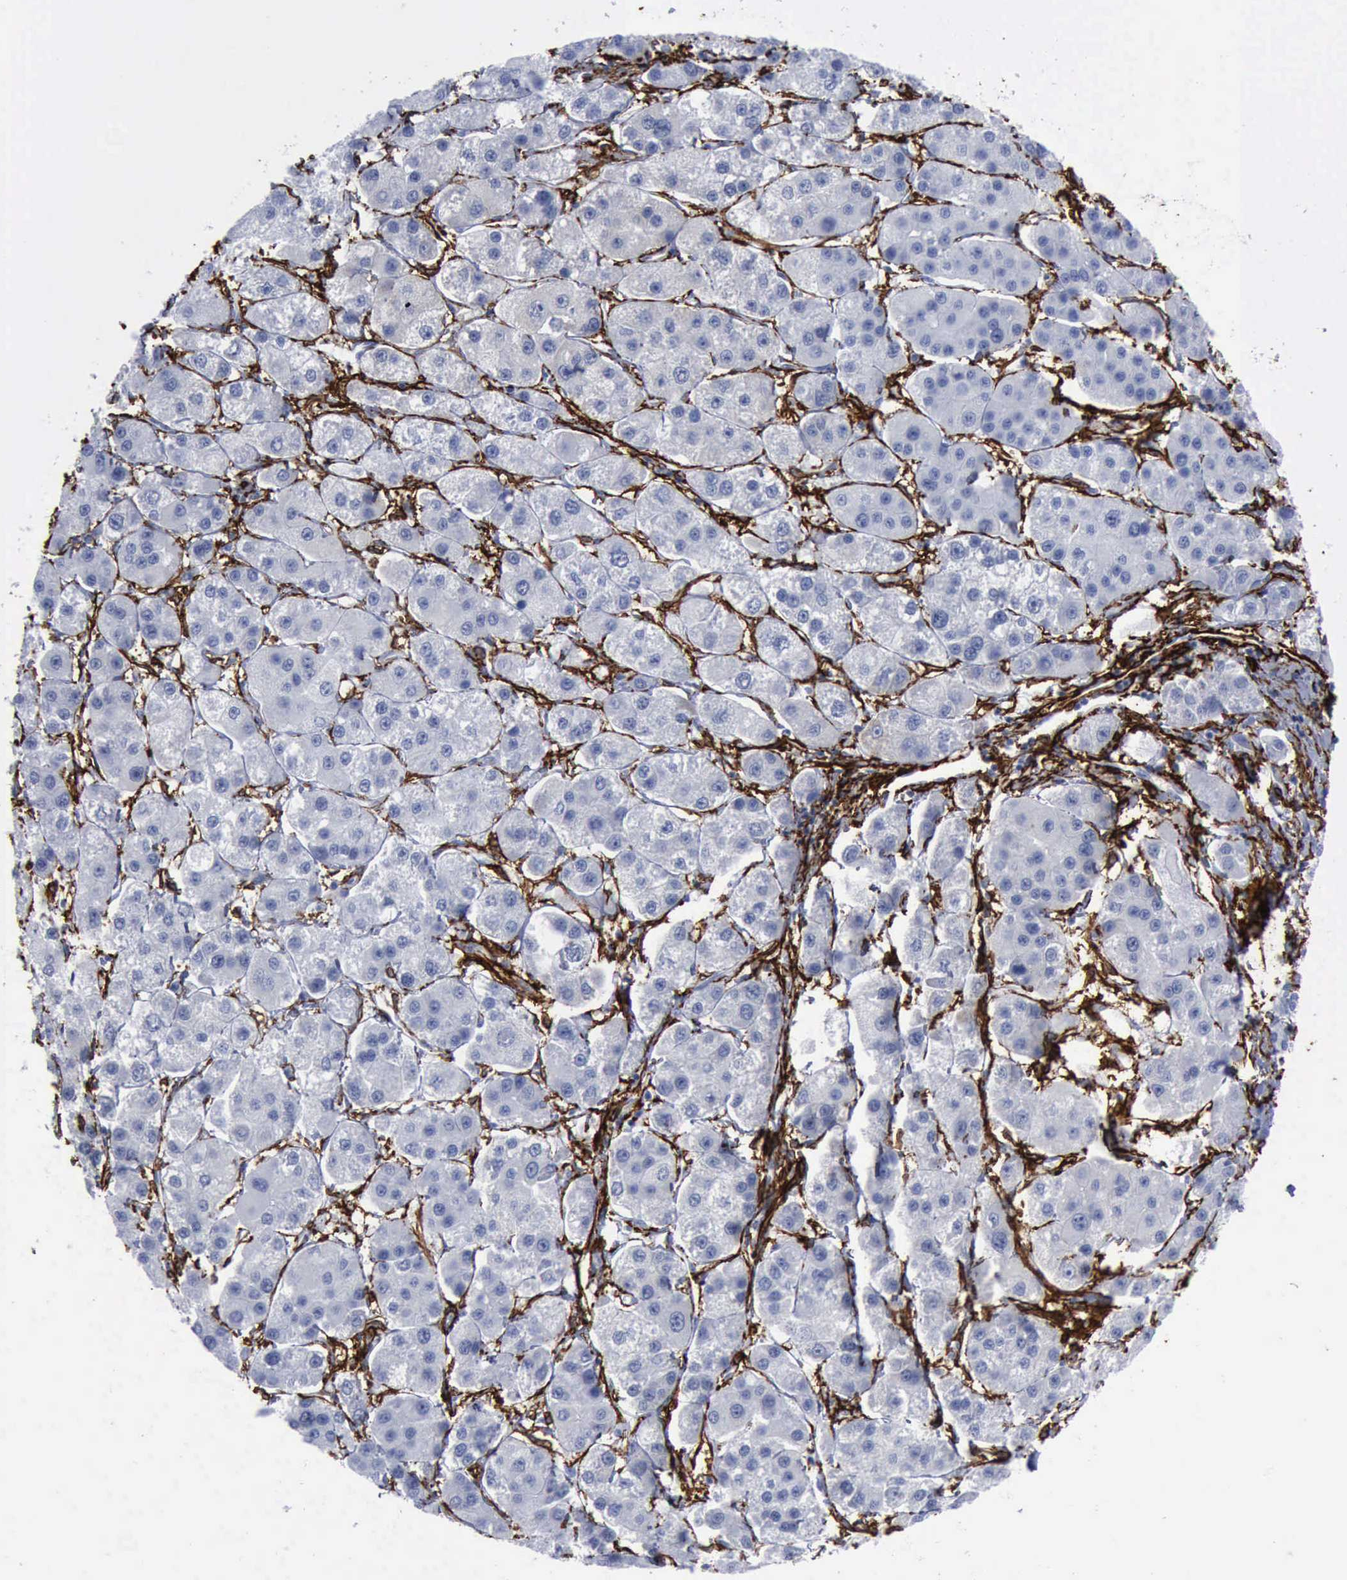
{"staining": {"intensity": "negative", "quantity": "none", "location": "none"}, "tissue": "liver cancer", "cell_type": "Tumor cells", "image_type": "cancer", "snomed": [{"axis": "morphology", "description": "Carcinoma, Hepatocellular, NOS"}, {"axis": "topography", "description": "Liver"}], "caption": "This photomicrograph is of liver cancer stained with IHC to label a protein in brown with the nuclei are counter-stained blue. There is no positivity in tumor cells. (Stains: DAB (3,3'-diaminobenzidine) IHC with hematoxylin counter stain, Microscopy: brightfield microscopy at high magnification).", "gene": "NGFR", "patient": {"sex": "female", "age": 85}}